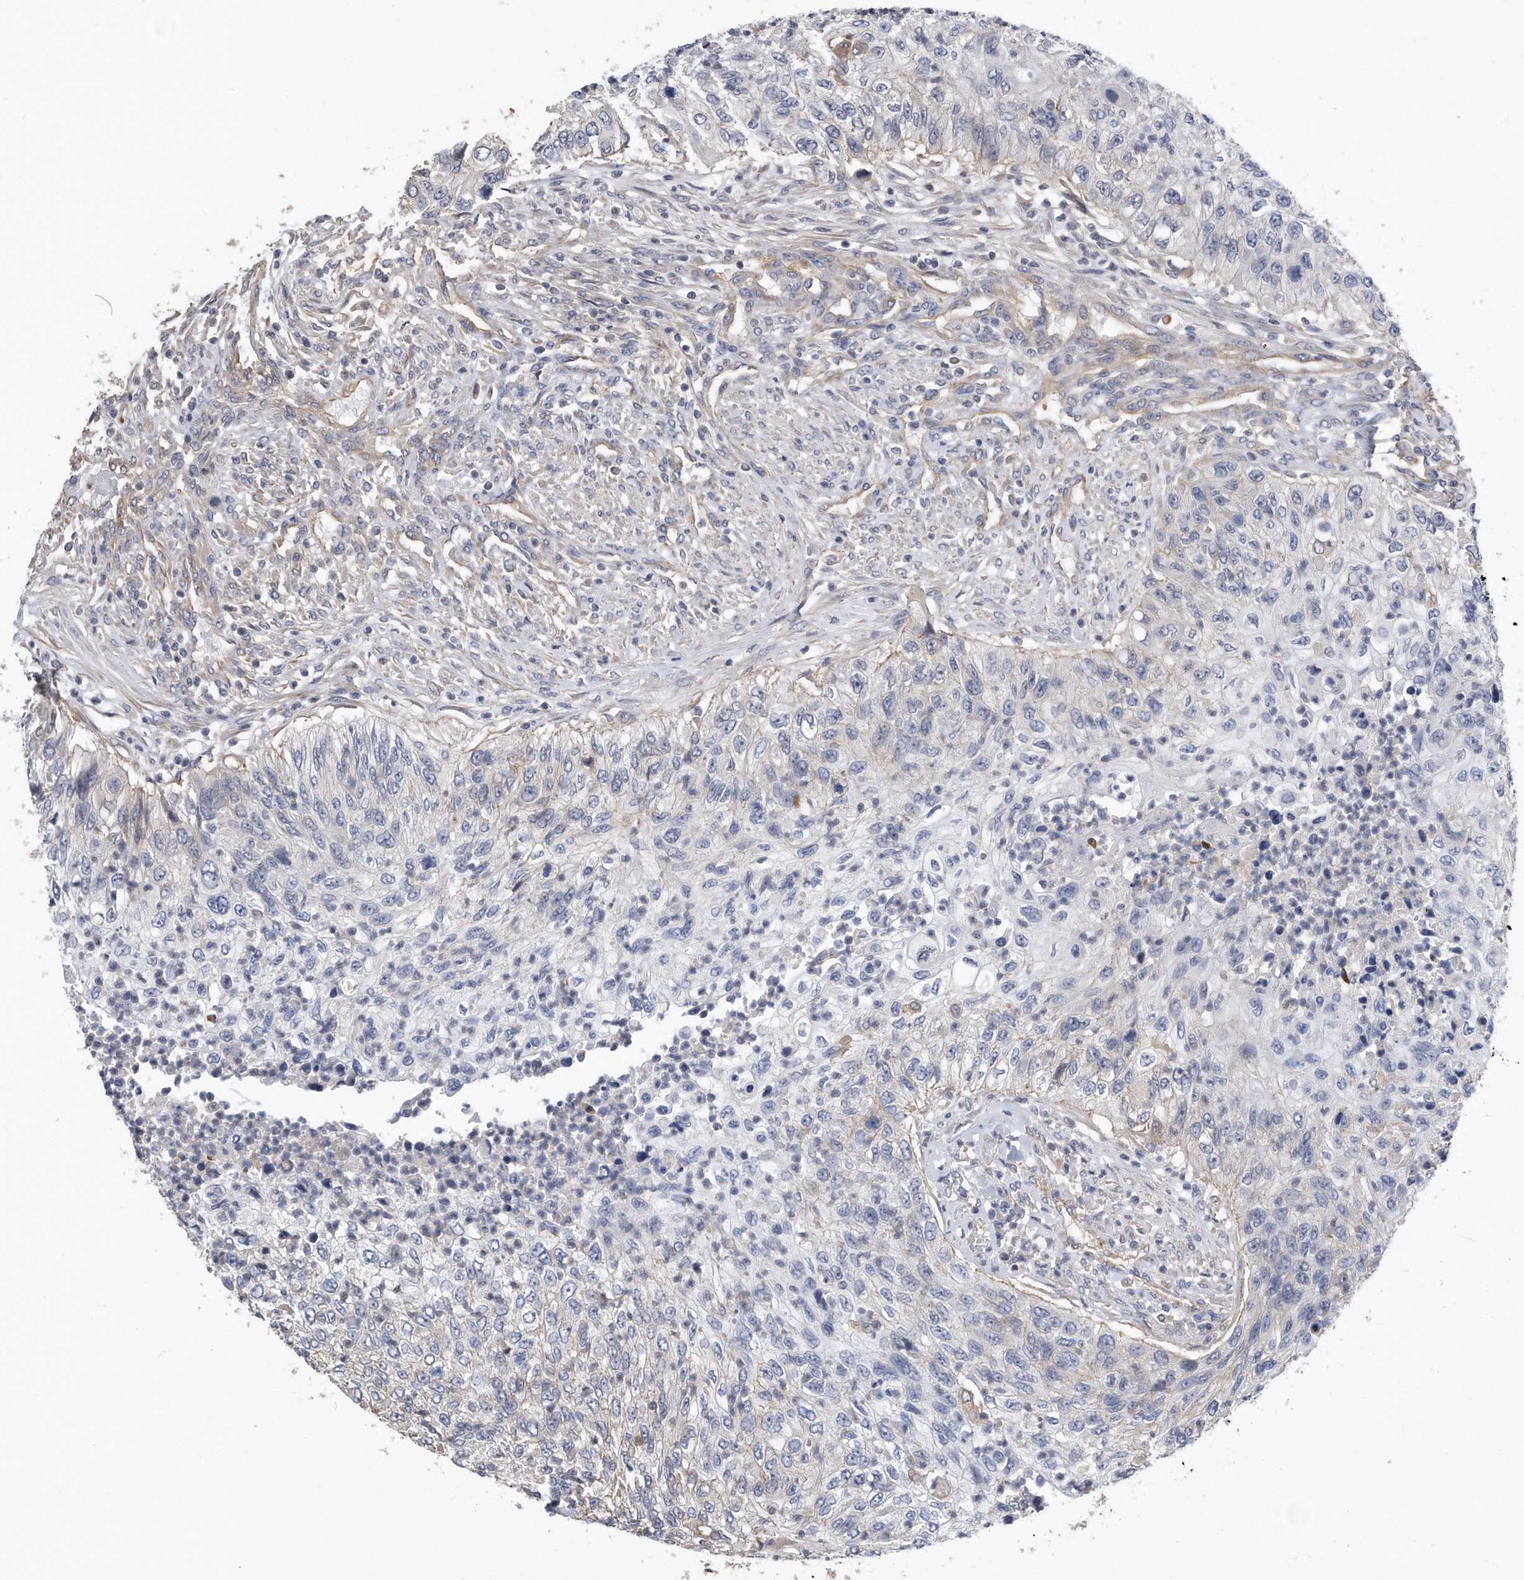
{"staining": {"intensity": "weak", "quantity": "<25%", "location": "cytoplasmic/membranous"}, "tissue": "urothelial cancer", "cell_type": "Tumor cells", "image_type": "cancer", "snomed": [{"axis": "morphology", "description": "Urothelial carcinoma, High grade"}, {"axis": "topography", "description": "Urinary bladder"}], "caption": "High power microscopy micrograph of an immunohistochemistry (IHC) micrograph of urothelial cancer, revealing no significant staining in tumor cells. (DAB (3,3'-diaminobenzidine) immunohistochemistry, high magnification).", "gene": "GPC1", "patient": {"sex": "female", "age": 60}}